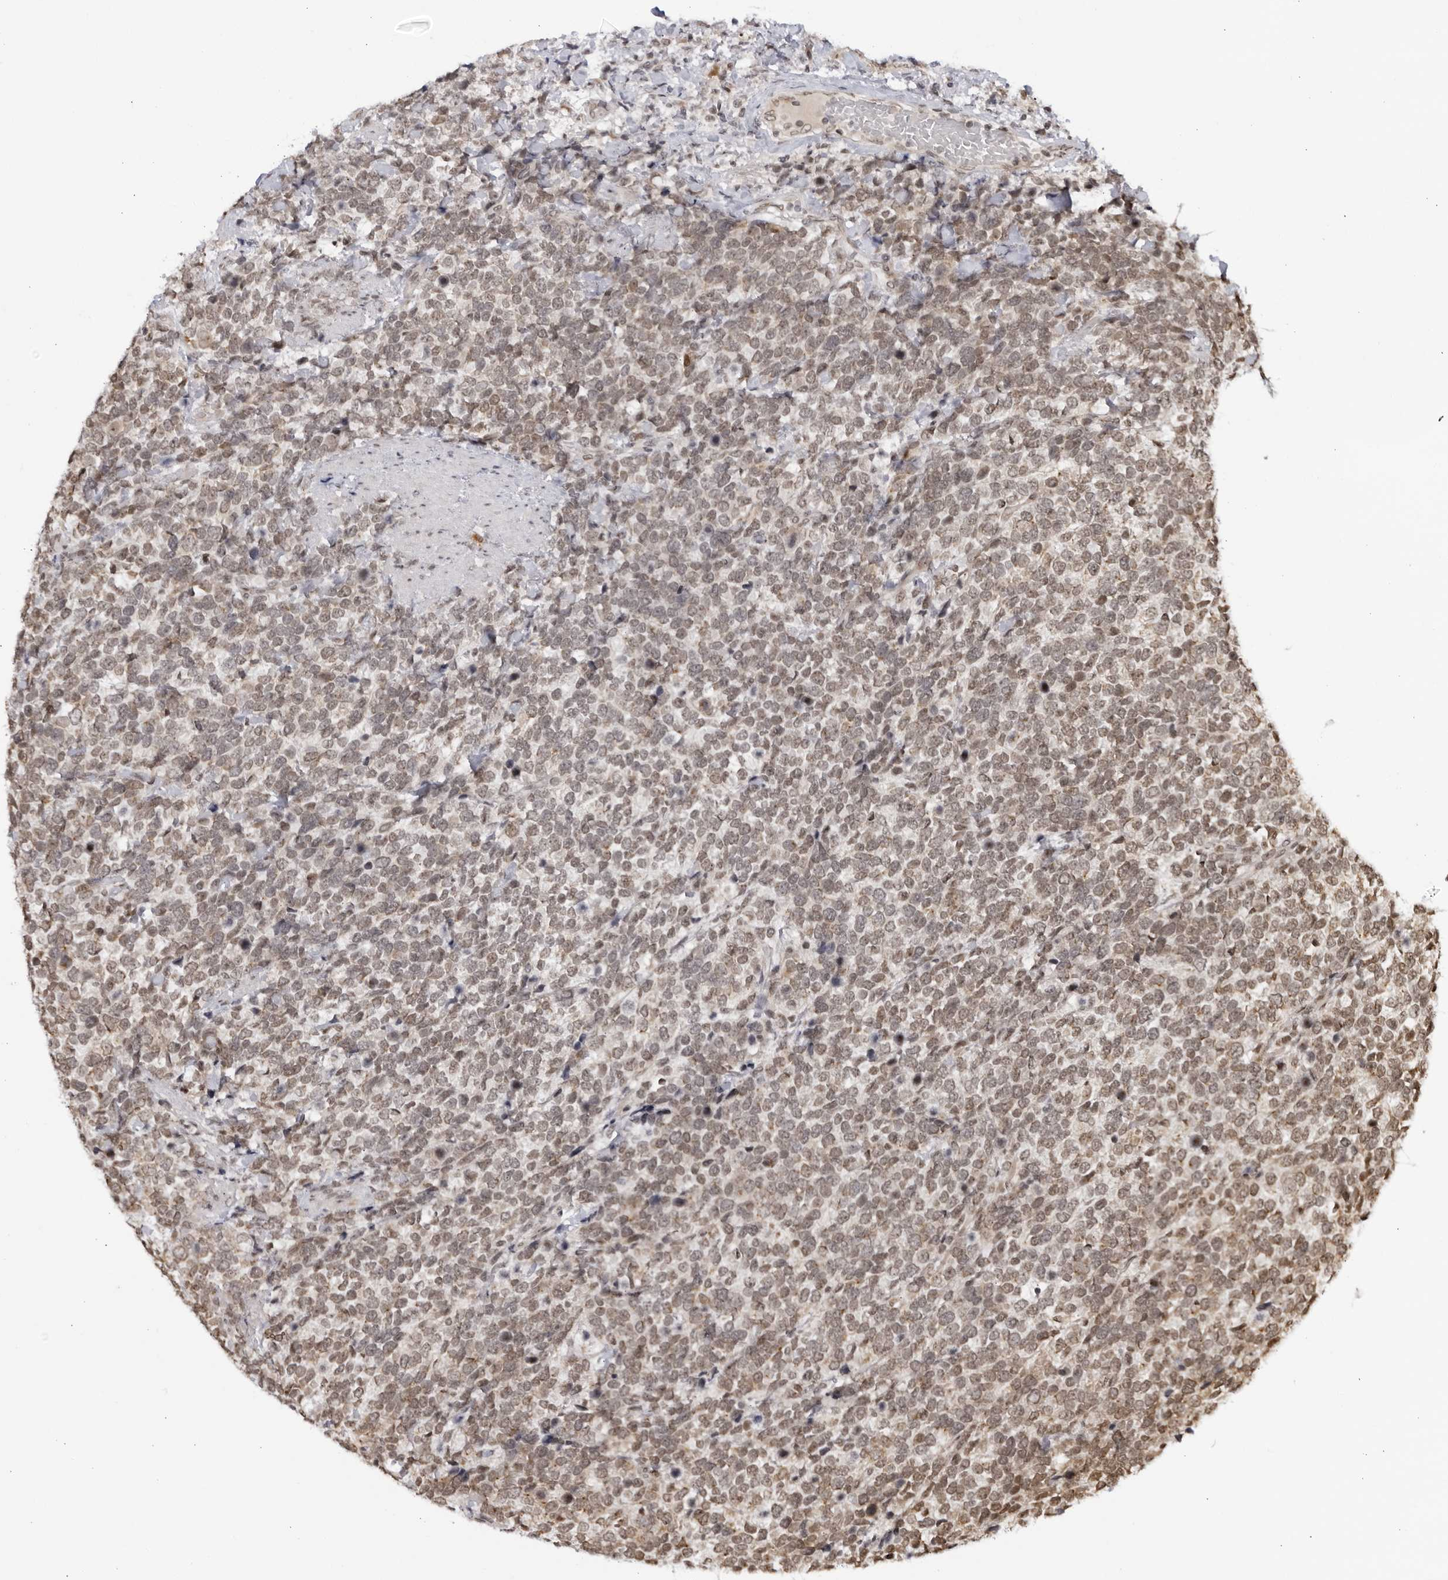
{"staining": {"intensity": "weak", "quantity": "25%-75%", "location": "cytoplasmic/membranous,nuclear"}, "tissue": "urothelial cancer", "cell_type": "Tumor cells", "image_type": "cancer", "snomed": [{"axis": "morphology", "description": "Urothelial carcinoma, High grade"}, {"axis": "topography", "description": "Urinary bladder"}], "caption": "A brown stain labels weak cytoplasmic/membranous and nuclear positivity of a protein in urothelial cancer tumor cells.", "gene": "RASGEF1C", "patient": {"sex": "female", "age": 82}}